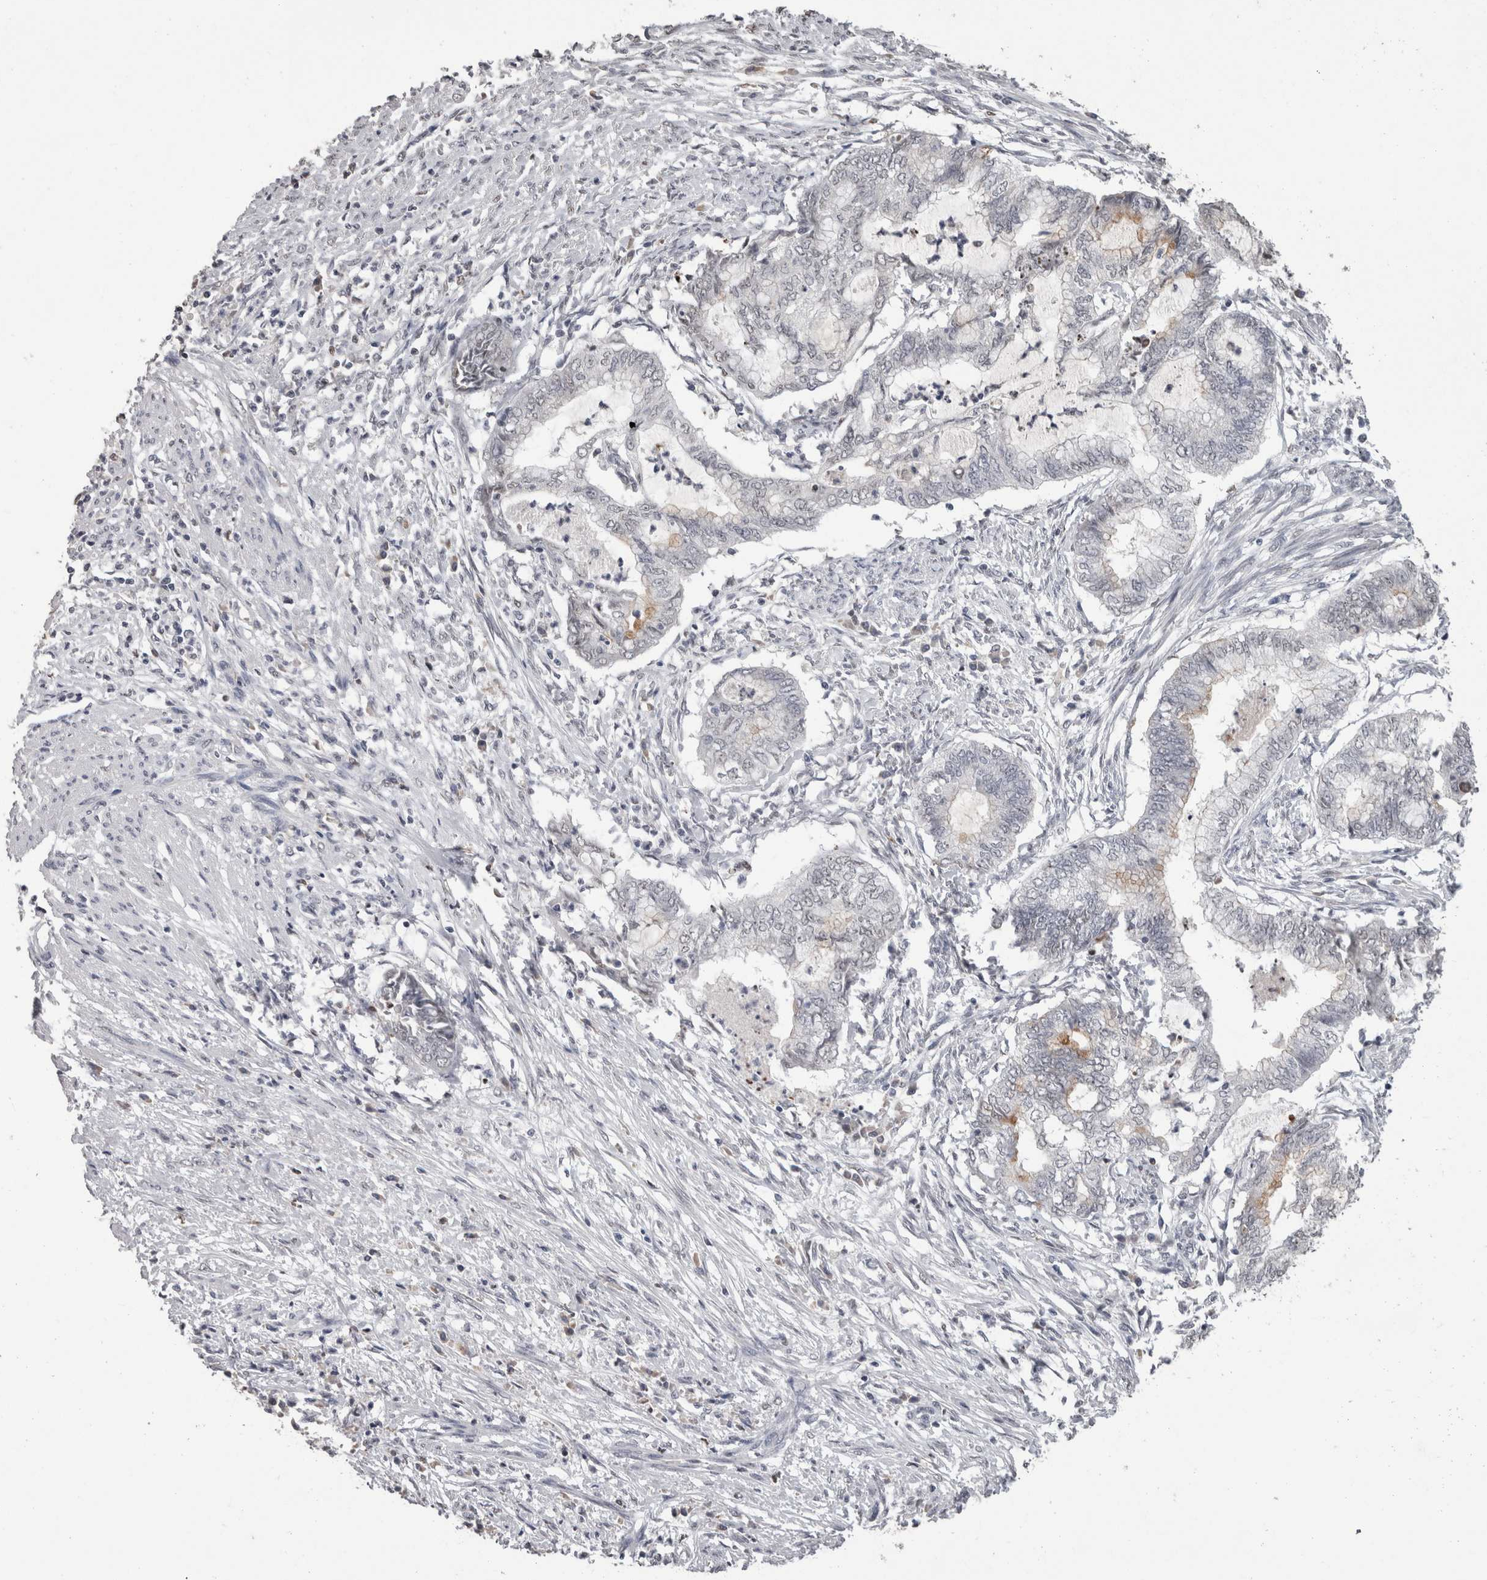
{"staining": {"intensity": "weak", "quantity": "25%-75%", "location": "nuclear"}, "tissue": "endometrial cancer", "cell_type": "Tumor cells", "image_type": "cancer", "snomed": [{"axis": "morphology", "description": "Necrosis, NOS"}, {"axis": "morphology", "description": "Adenocarcinoma, NOS"}, {"axis": "topography", "description": "Endometrium"}], "caption": "DAB immunohistochemical staining of endometrial adenocarcinoma reveals weak nuclear protein expression in approximately 25%-75% of tumor cells.", "gene": "DDX17", "patient": {"sex": "female", "age": 79}}